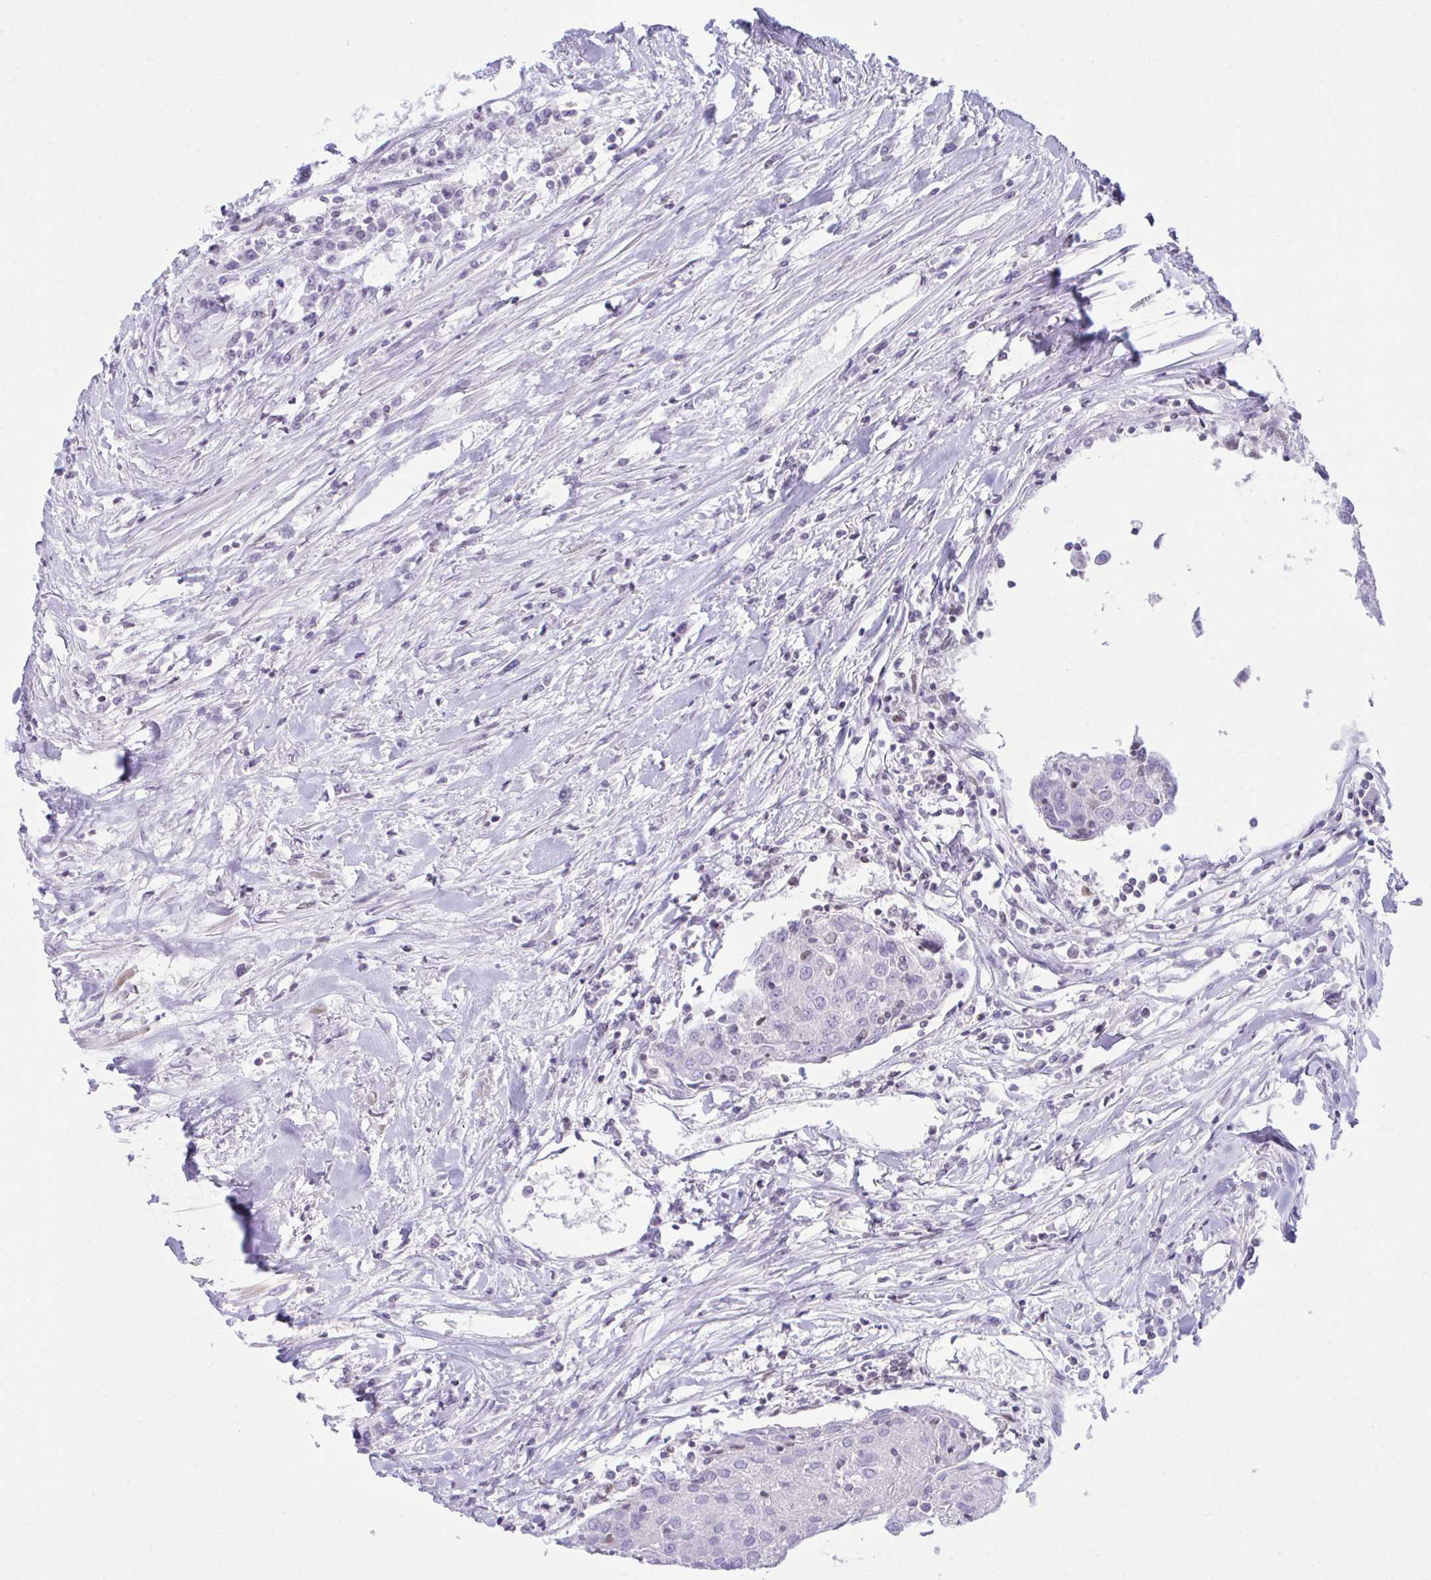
{"staining": {"intensity": "negative", "quantity": "none", "location": "none"}, "tissue": "urothelial cancer", "cell_type": "Tumor cells", "image_type": "cancer", "snomed": [{"axis": "morphology", "description": "Urothelial carcinoma, High grade"}, {"axis": "topography", "description": "Urinary bladder"}], "caption": "DAB (3,3'-diaminobenzidine) immunohistochemical staining of human high-grade urothelial carcinoma reveals no significant expression in tumor cells.", "gene": "OR7A5", "patient": {"sex": "female", "age": 85}}